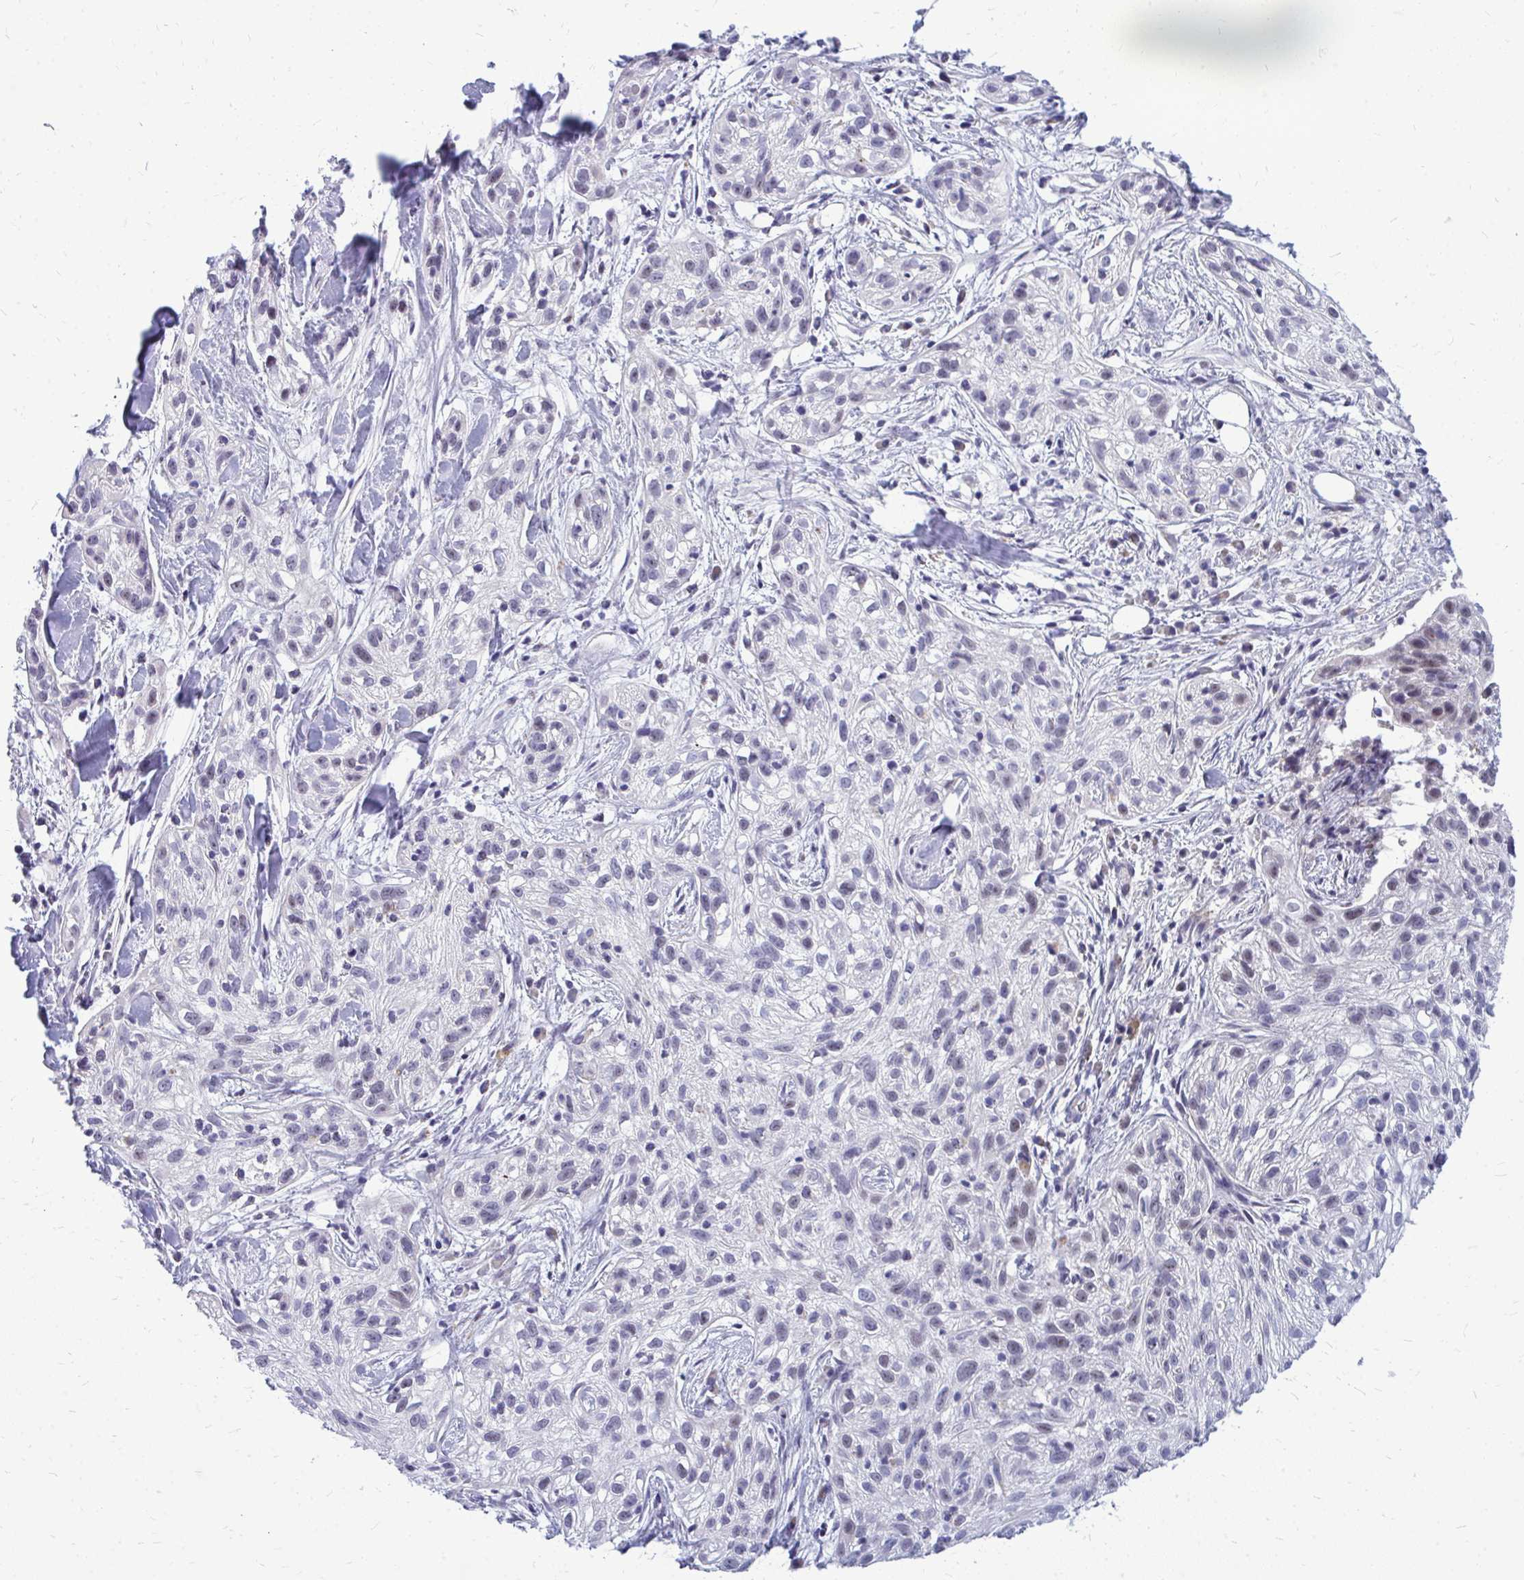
{"staining": {"intensity": "negative", "quantity": "none", "location": "none"}, "tissue": "skin cancer", "cell_type": "Tumor cells", "image_type": "cancer", "snomed": [{"axis": "morphology", "description": "Squamous cell carcinoma, NOS"}, {"axis": "topography", "description": "Skin"}], "caption": "Immunohistochemistry histopathology image of neoplastic tissue: human squamous cell carcinoma (skin) stained with DAB (3,3'-diaminobenzidine) shows no significant protein positivity in tumor cells.", "gene": "ZSCAN25", "patient": {"sex": "male", "age": 82}}